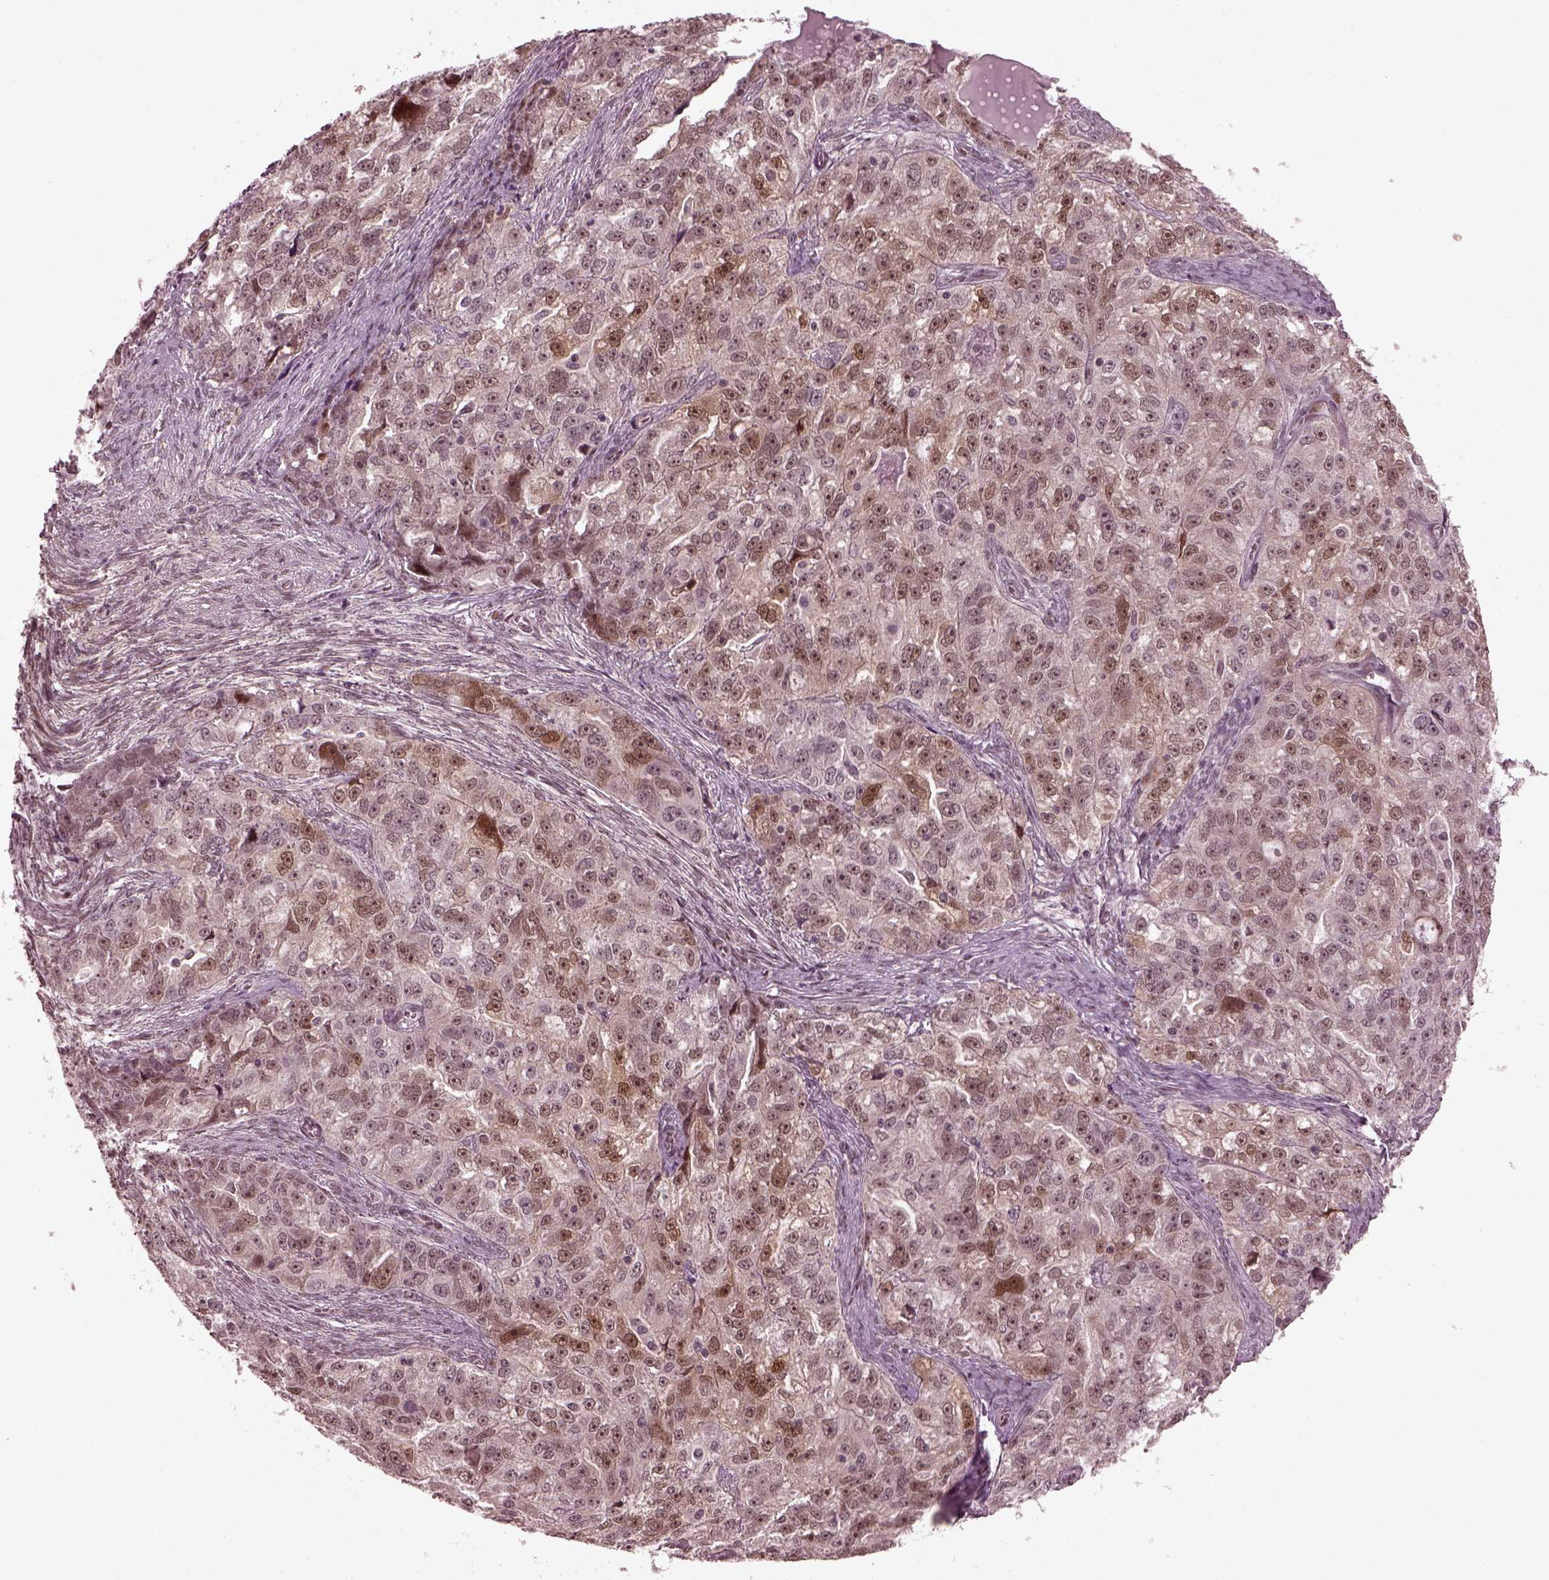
{"staining": {"intensity": "moderate", "quantity": "<25%", "location": "nuclear"}, "tissue": "ovarian cancer", "cell_type": "Tumor cells", "image_type": "cancer", "snomed": [{"axis": "morphology", "description": "Cystadenocarcinoma, serous, NOS"}, {"axis": "topography", "description": "Ovary"}], "caption": "Protein staining by immunohistochemistry exhibits moderate nuclear staining in approximately <25% of tumor cells in ovarian cancer (serous cystadenocarcinoma).", "gene": "TRIB3", "patient": {"sex": "female", "age": 51}}